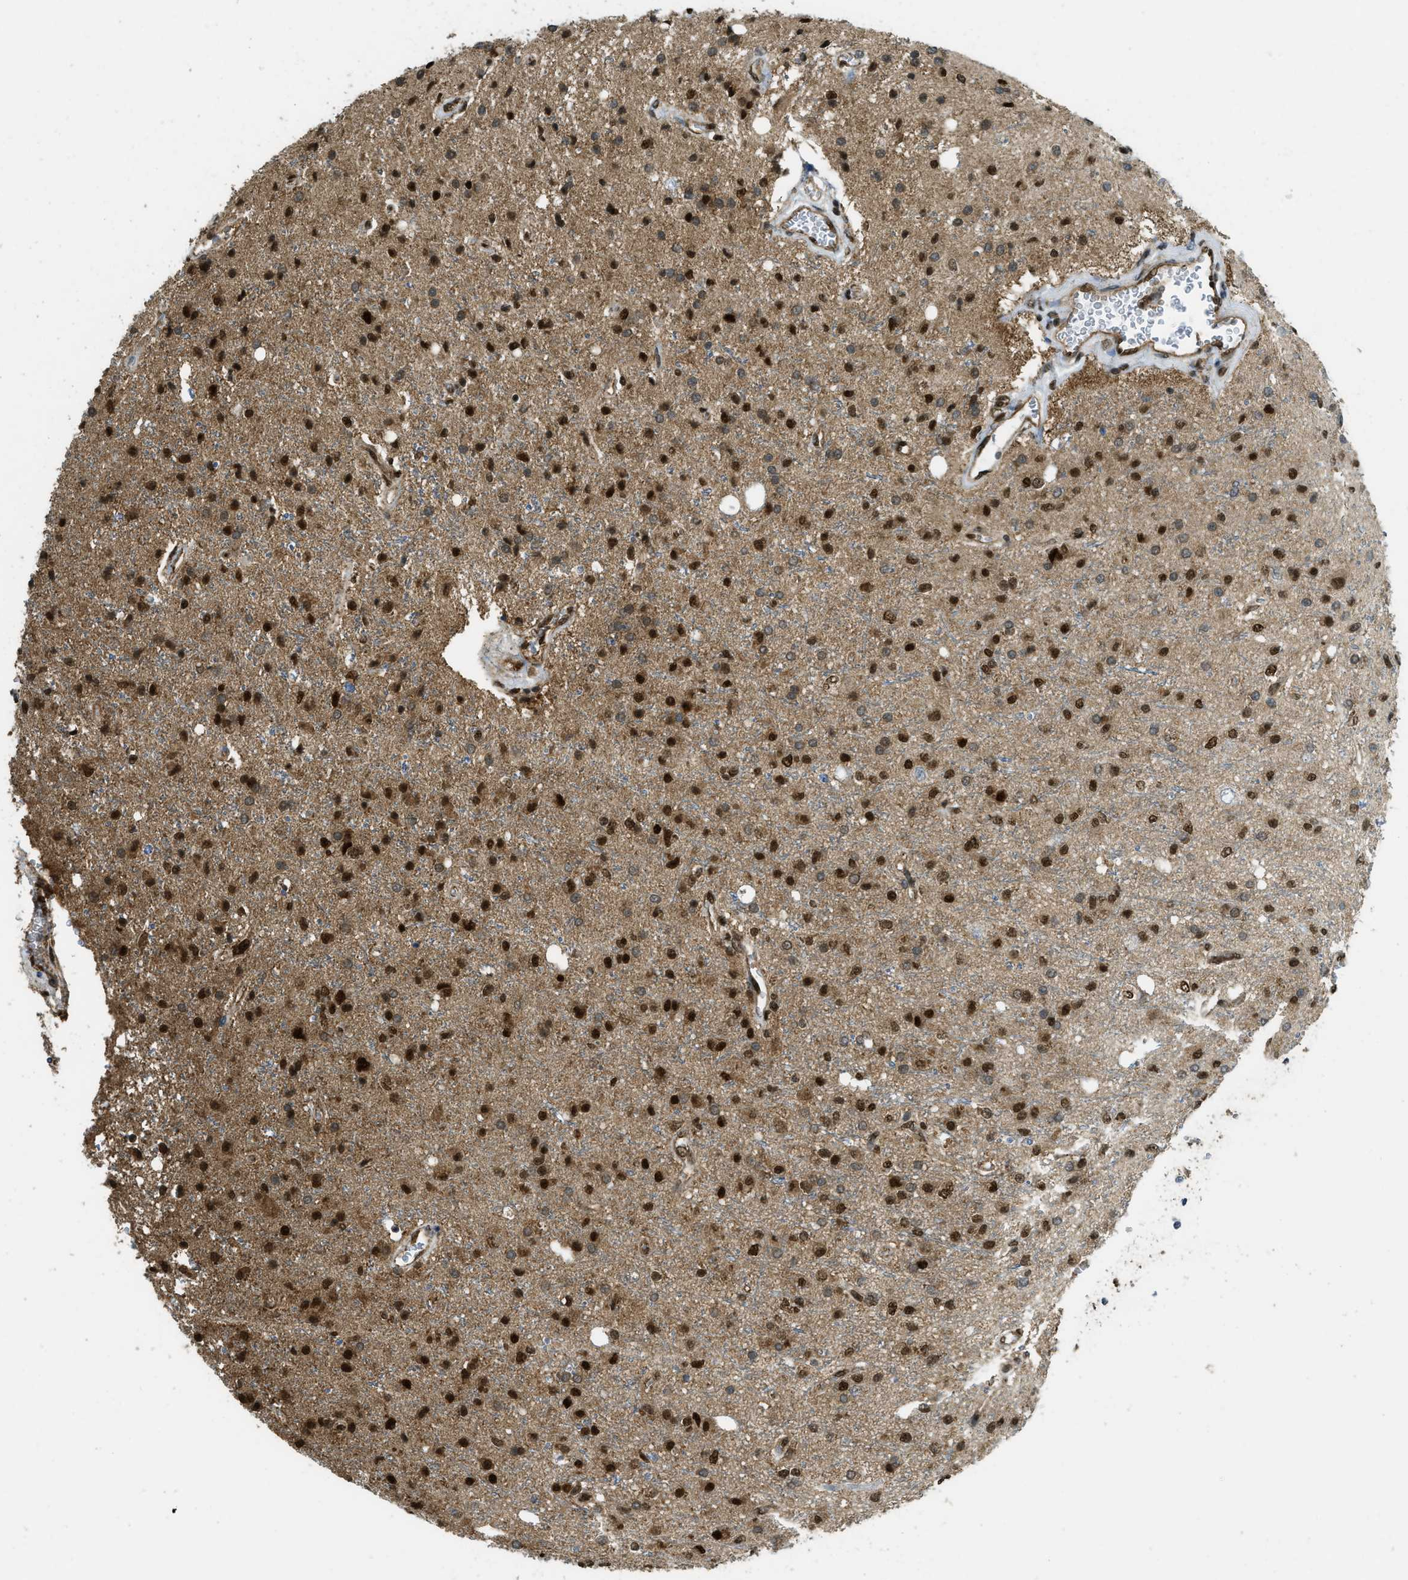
{"staining": {"intensity": "strong", "quantity": ">75%", "location": "nuclear"}, "tissue": "glioma", "cell_type": "Tumor cells", "image_type": "cancer", "snomed": [{"axis": "morphology", "description": "Glioma, malignant, High grade"}, {"axis": "topography", "description": "Brain"}], "caption": "Glioma stained with a protein marker shows strong staining in tumor cells.", "gene": "TNPO1", "patient": {"sex": "male", "age": 47}}